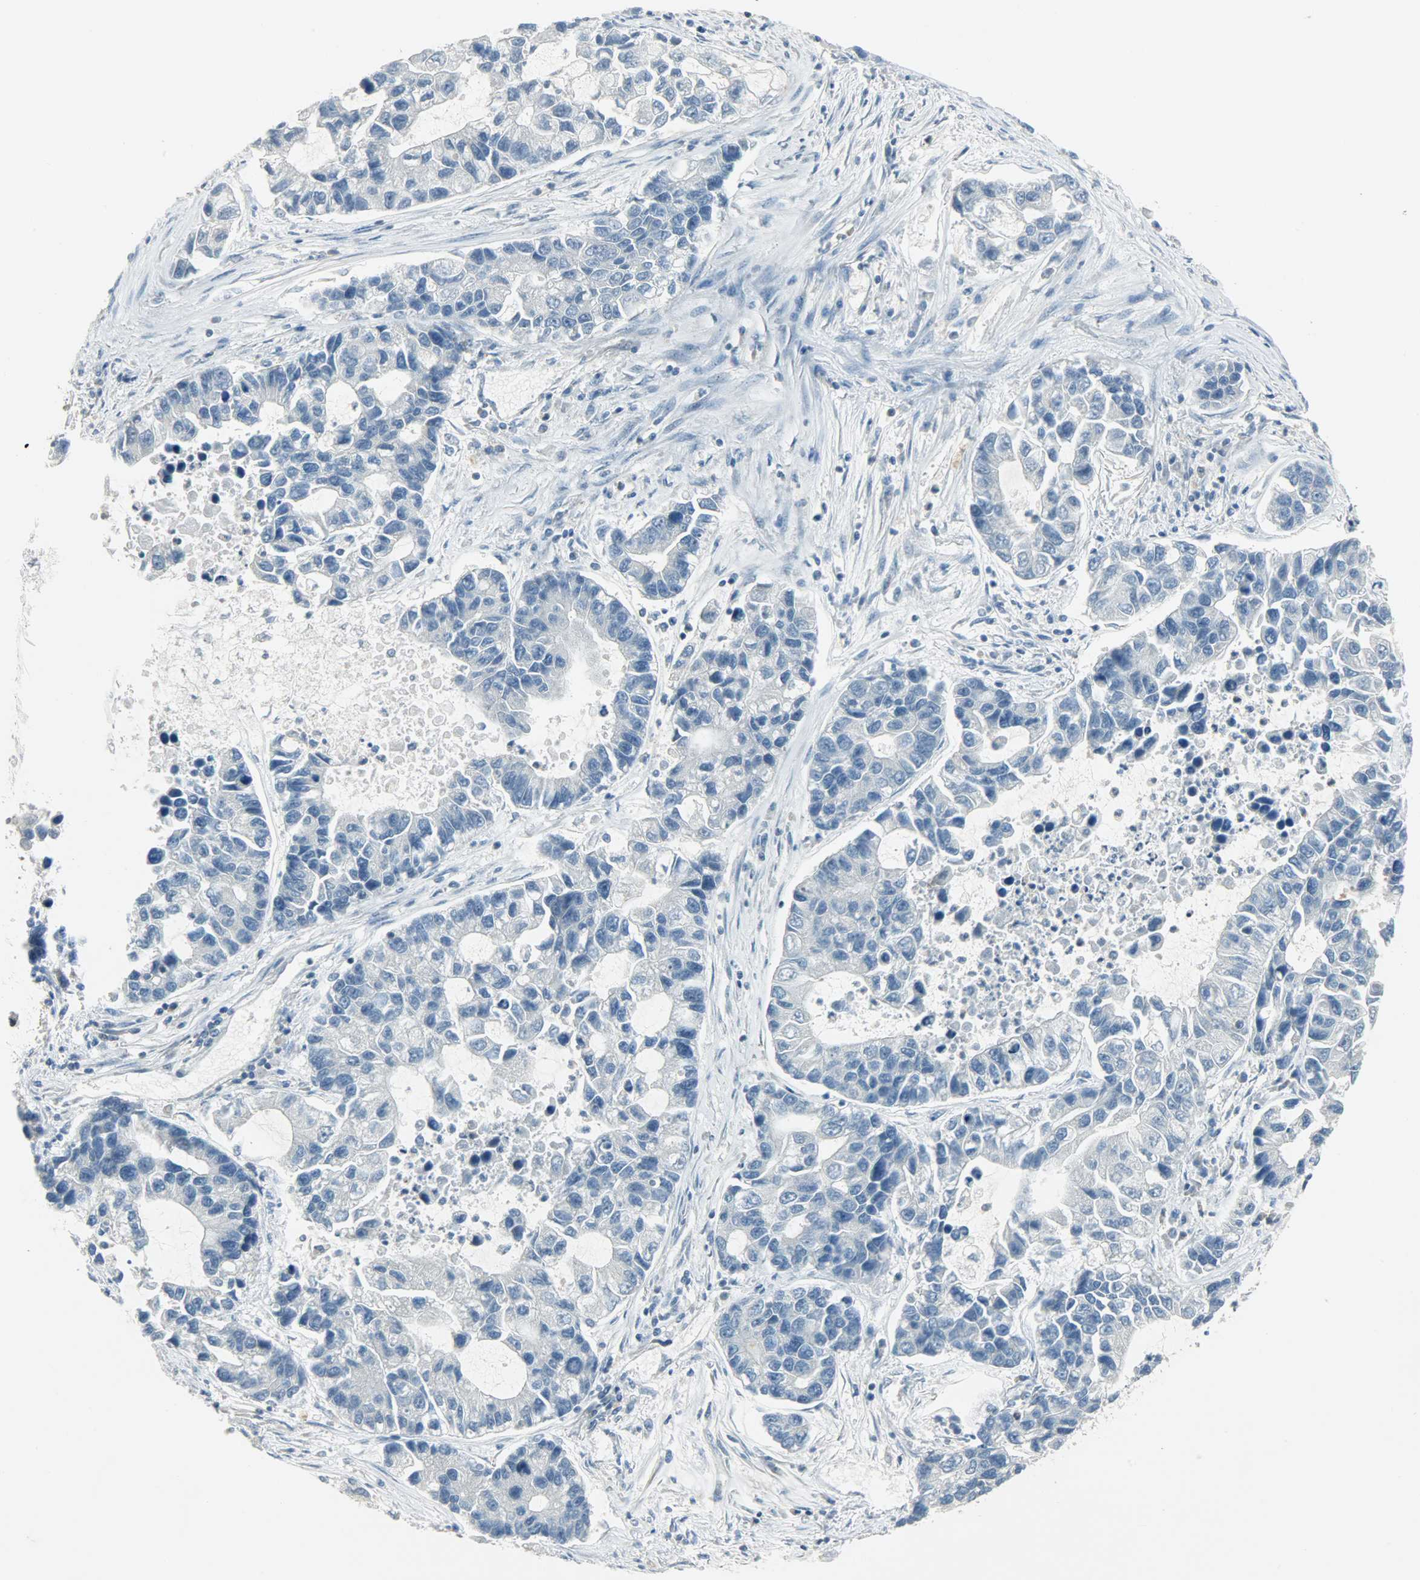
{"staining": {"intensity": "negative", "quantity": "none", "location": "none"}, "tissue": "lung cancer", "cell_type": "Tumor cells", "image_type": "cancer", "snomed": [{"axis": "morphology", "description": "Adenocarcinoma, NOS"}, {"axis": "topography", "description": "Lung"}], "caption": "Tumor cells show no significant positivity in lung cancer (adenocarcinoma).", "gene": "IL15", "patient": {"sex": "female", "age": 51}}